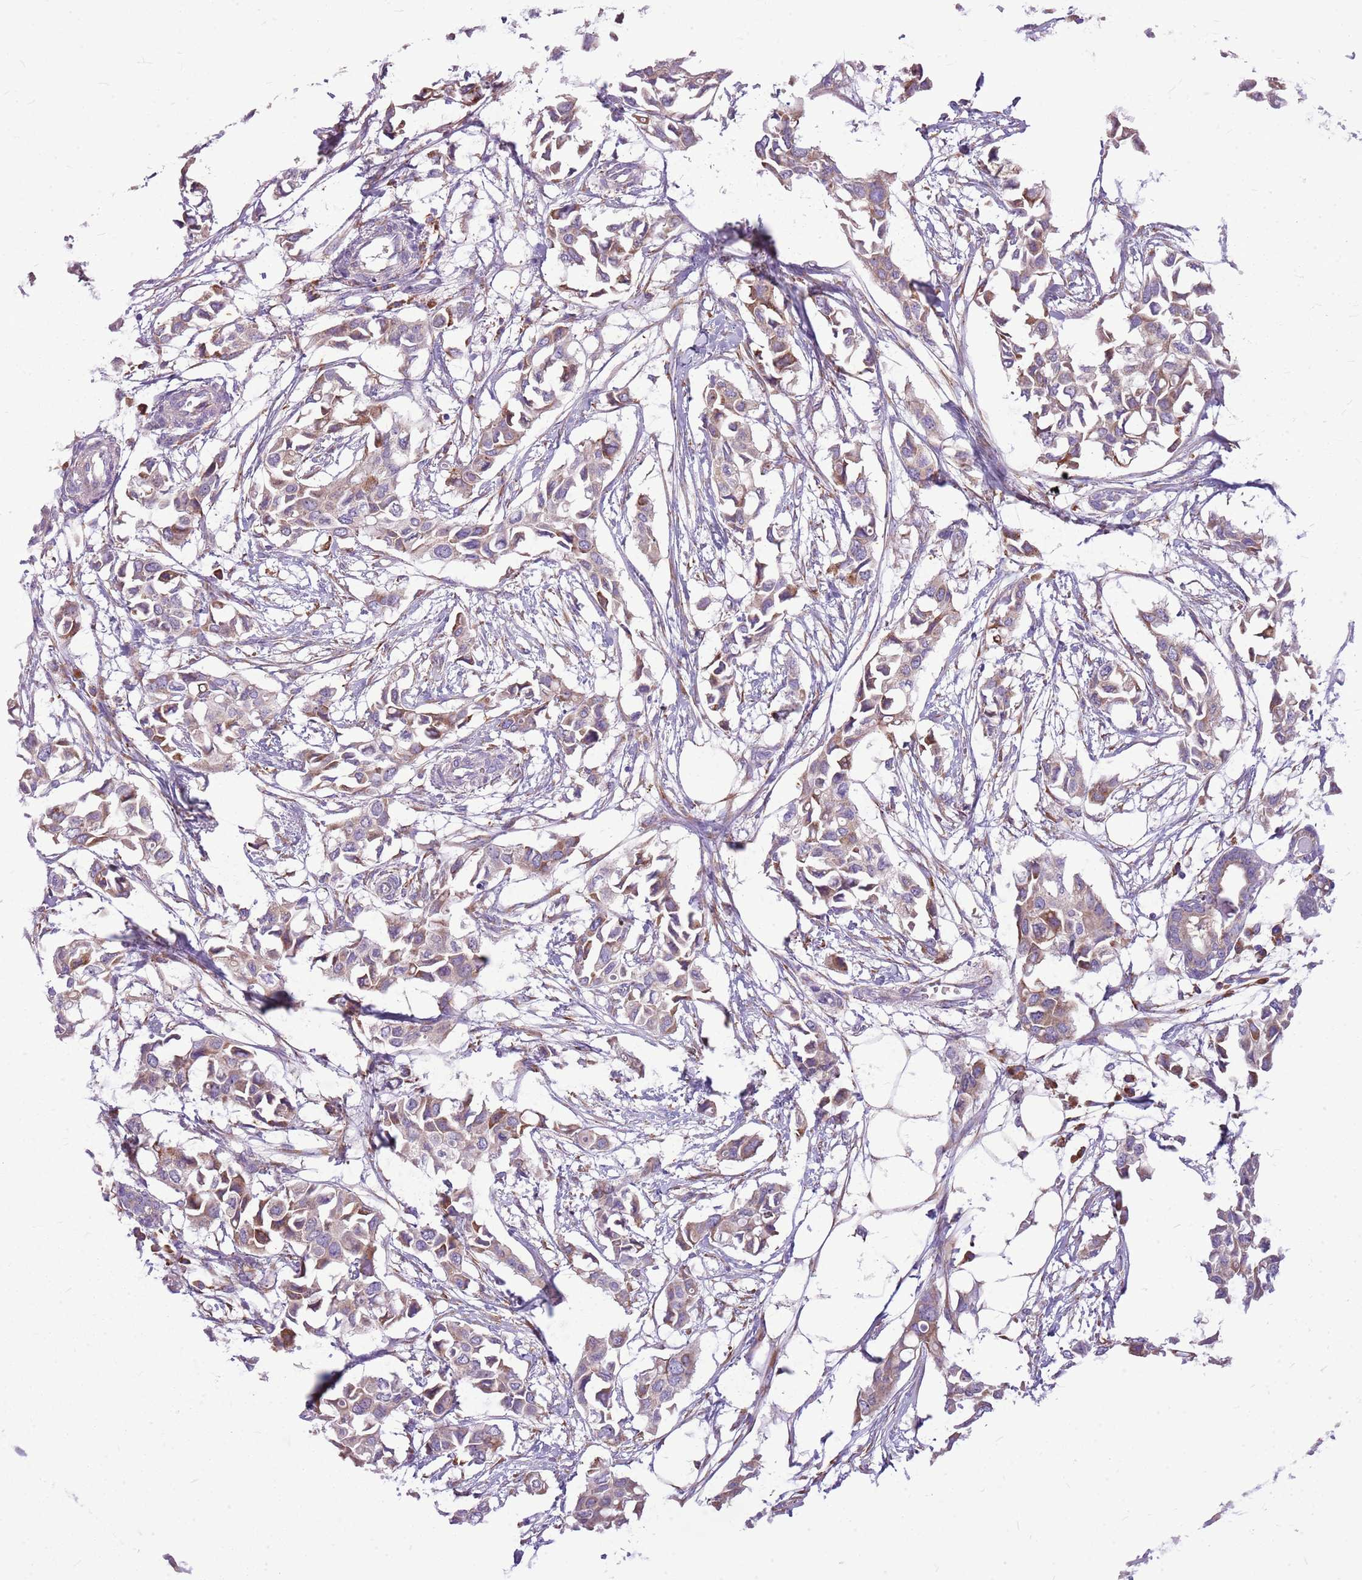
{"staining": {"intensity": "weak", "quantity": ">75%", "location": "cytoplasmic/membranous"}, "tissue": "breast cancer", "cell_type": "Tumor cells", "image_type": "cancer", "snomed": [{"axis": "morphology", "description": "Duct carcinoma"}, {"axis": "topography", "description": "Breast"}], "caption": "DAB (3,3'-diaminobenzidine) immunohistochemical staining of breast intraductal carcinoma demonstrates weak cytoplasmic/membranous protein positivity in approximately >75% of tumor cells. The staining was performed using DAB, with brown indicating positive protein expression. Nuclei are stained blue with hematoxylin.", "gene": "KCTD19", "patient": {"sex": "female", "age": 41}}